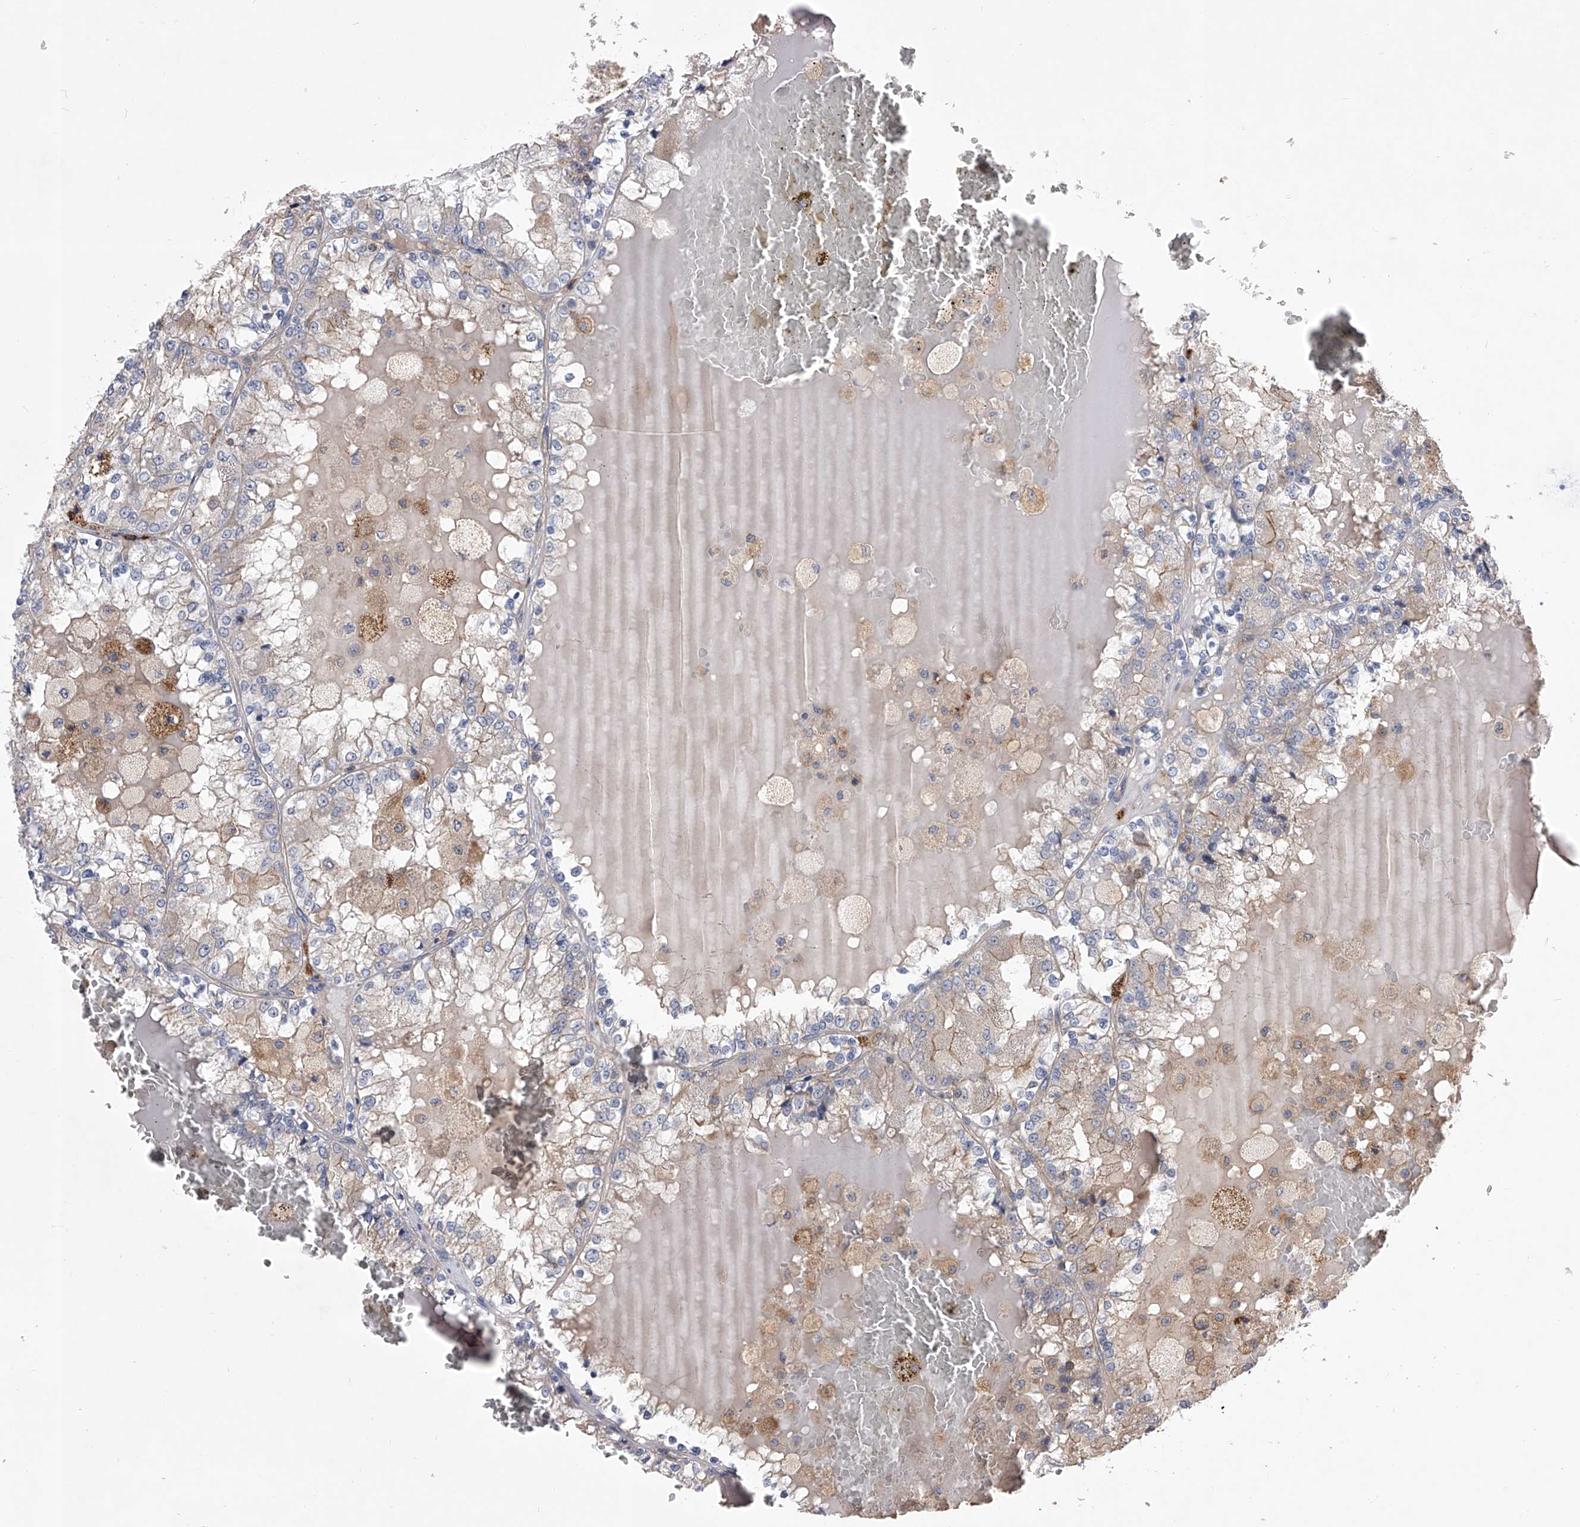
{"staining": {"intensity": "moderate", "quantity": "<25%", "location": "cytoplasmic/membranous"}, "tissue": "renal cancer", "cell_type": "Tumor cells", "image_type": "cancer", "snomed": [{"axis": "morphology", "description": "Adenocarcinoma, NOS"}, {"axis": "topography", "description": "Kidney"}], "caption": "Immunohistochemistry image of neoplastic tissue: human adenocarcinoma (renal) stained using IHC demonstrates low levels of moderate protein expression localized specifically in the cytoplasmic/membranous of tumor cells, appearing as a cytoplasmic/membranous brown color.", "gene": "CUL7", "patient": {"sex": "female", "age": 56}}